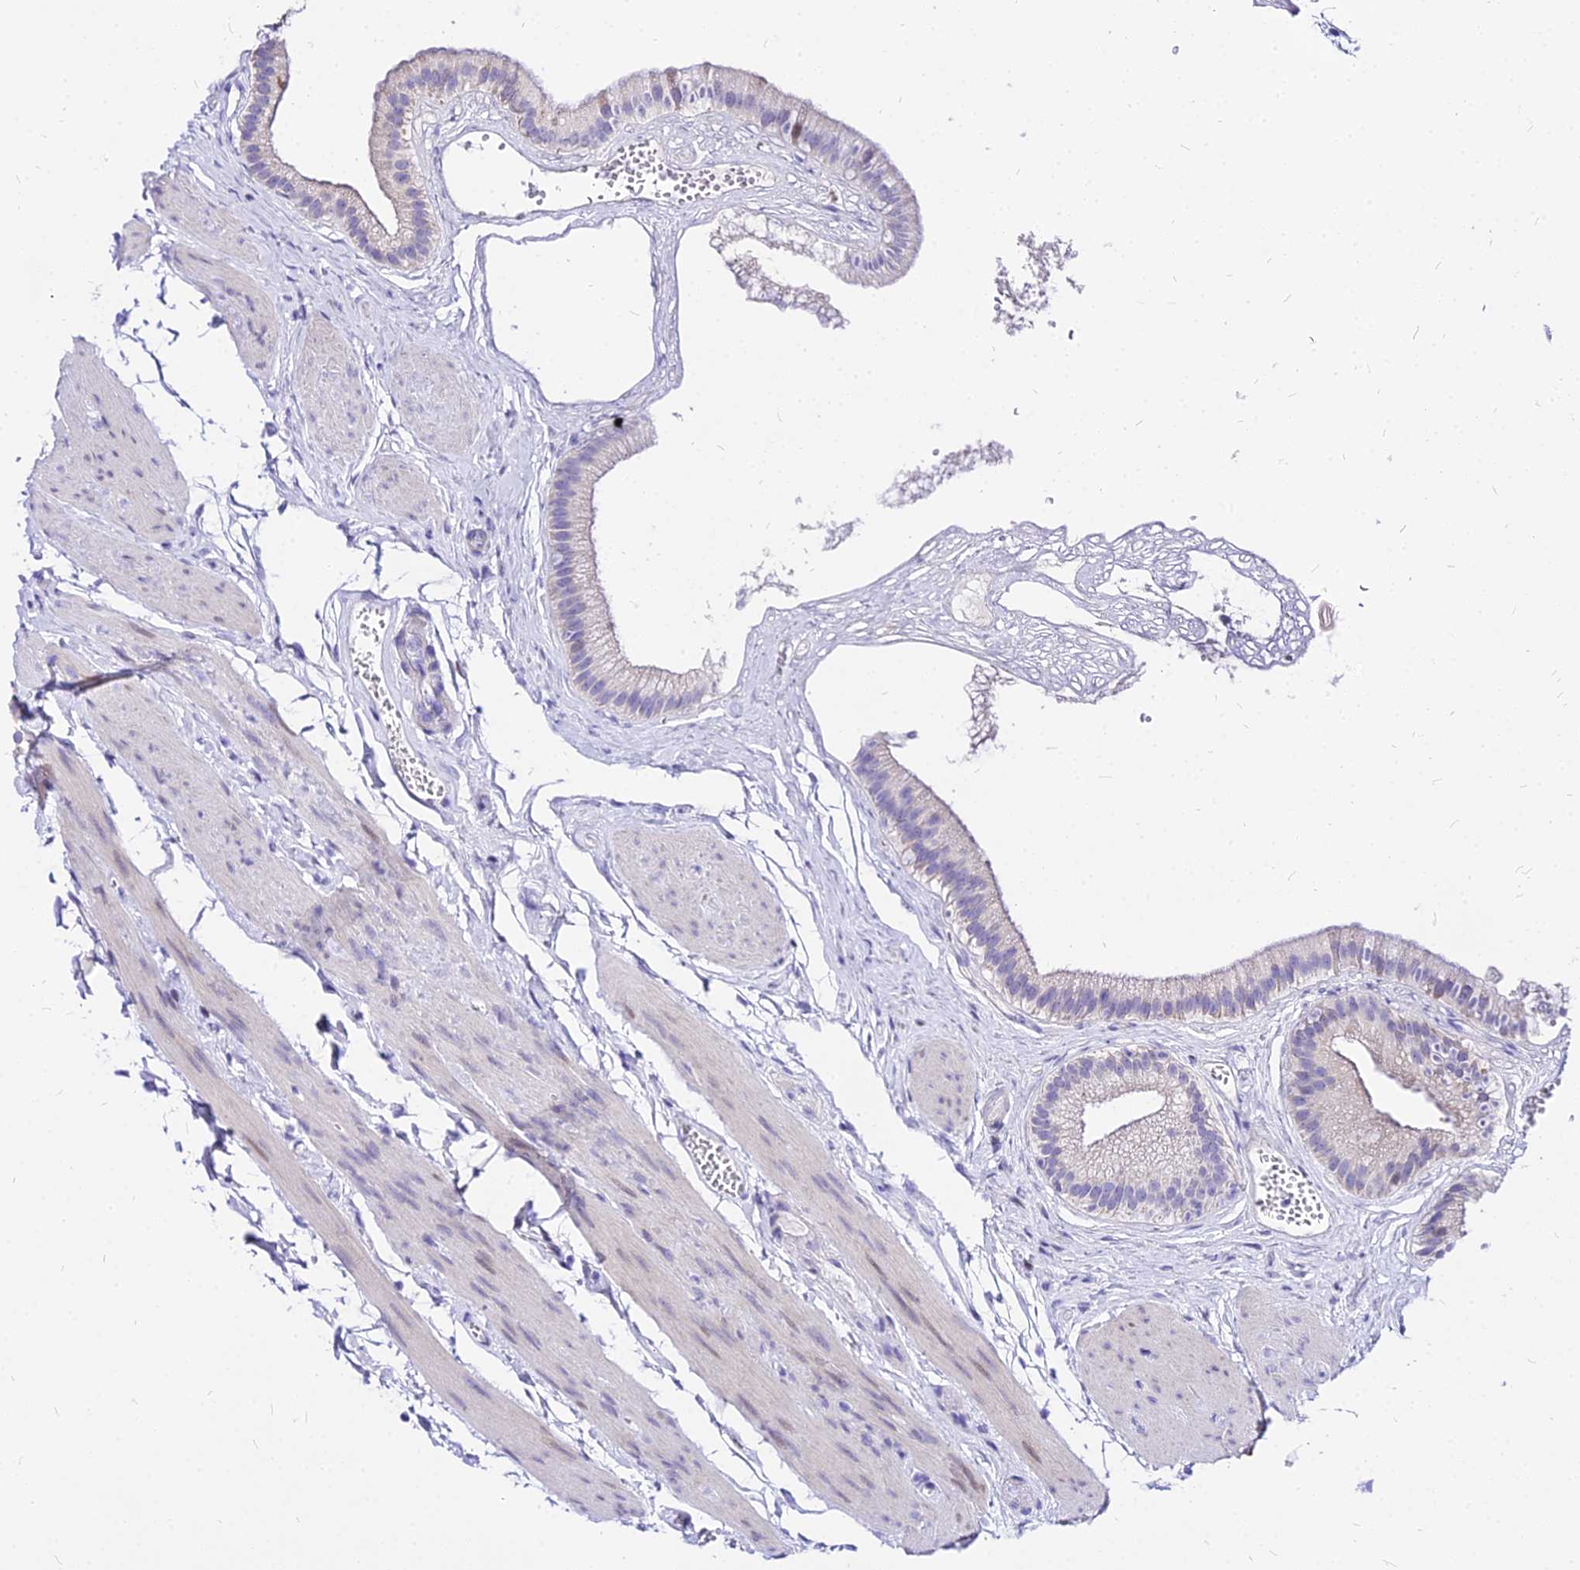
{"staining": {"intensity": "negative", "quantity": "none", "location": "none"}, "tissue": "gallbladder", "cell_type": "Glandular cells", "image_type": "normal", "snomed": [{"axis": "morphology", "description": "Normal tissue, NOS"}, {"axis": "topography", "description": "Gallbladder"}], "caption": "Glandular cells are negative for protein expression in unremarkable human gallbladder. The staining is performed using DAB (3,3'-diaminobenzidine) brown chromogen with nuclei counter-stained in using hematoxylin.", "gene": "CARD18", "patient": {"sex": "female", "age": 54}}